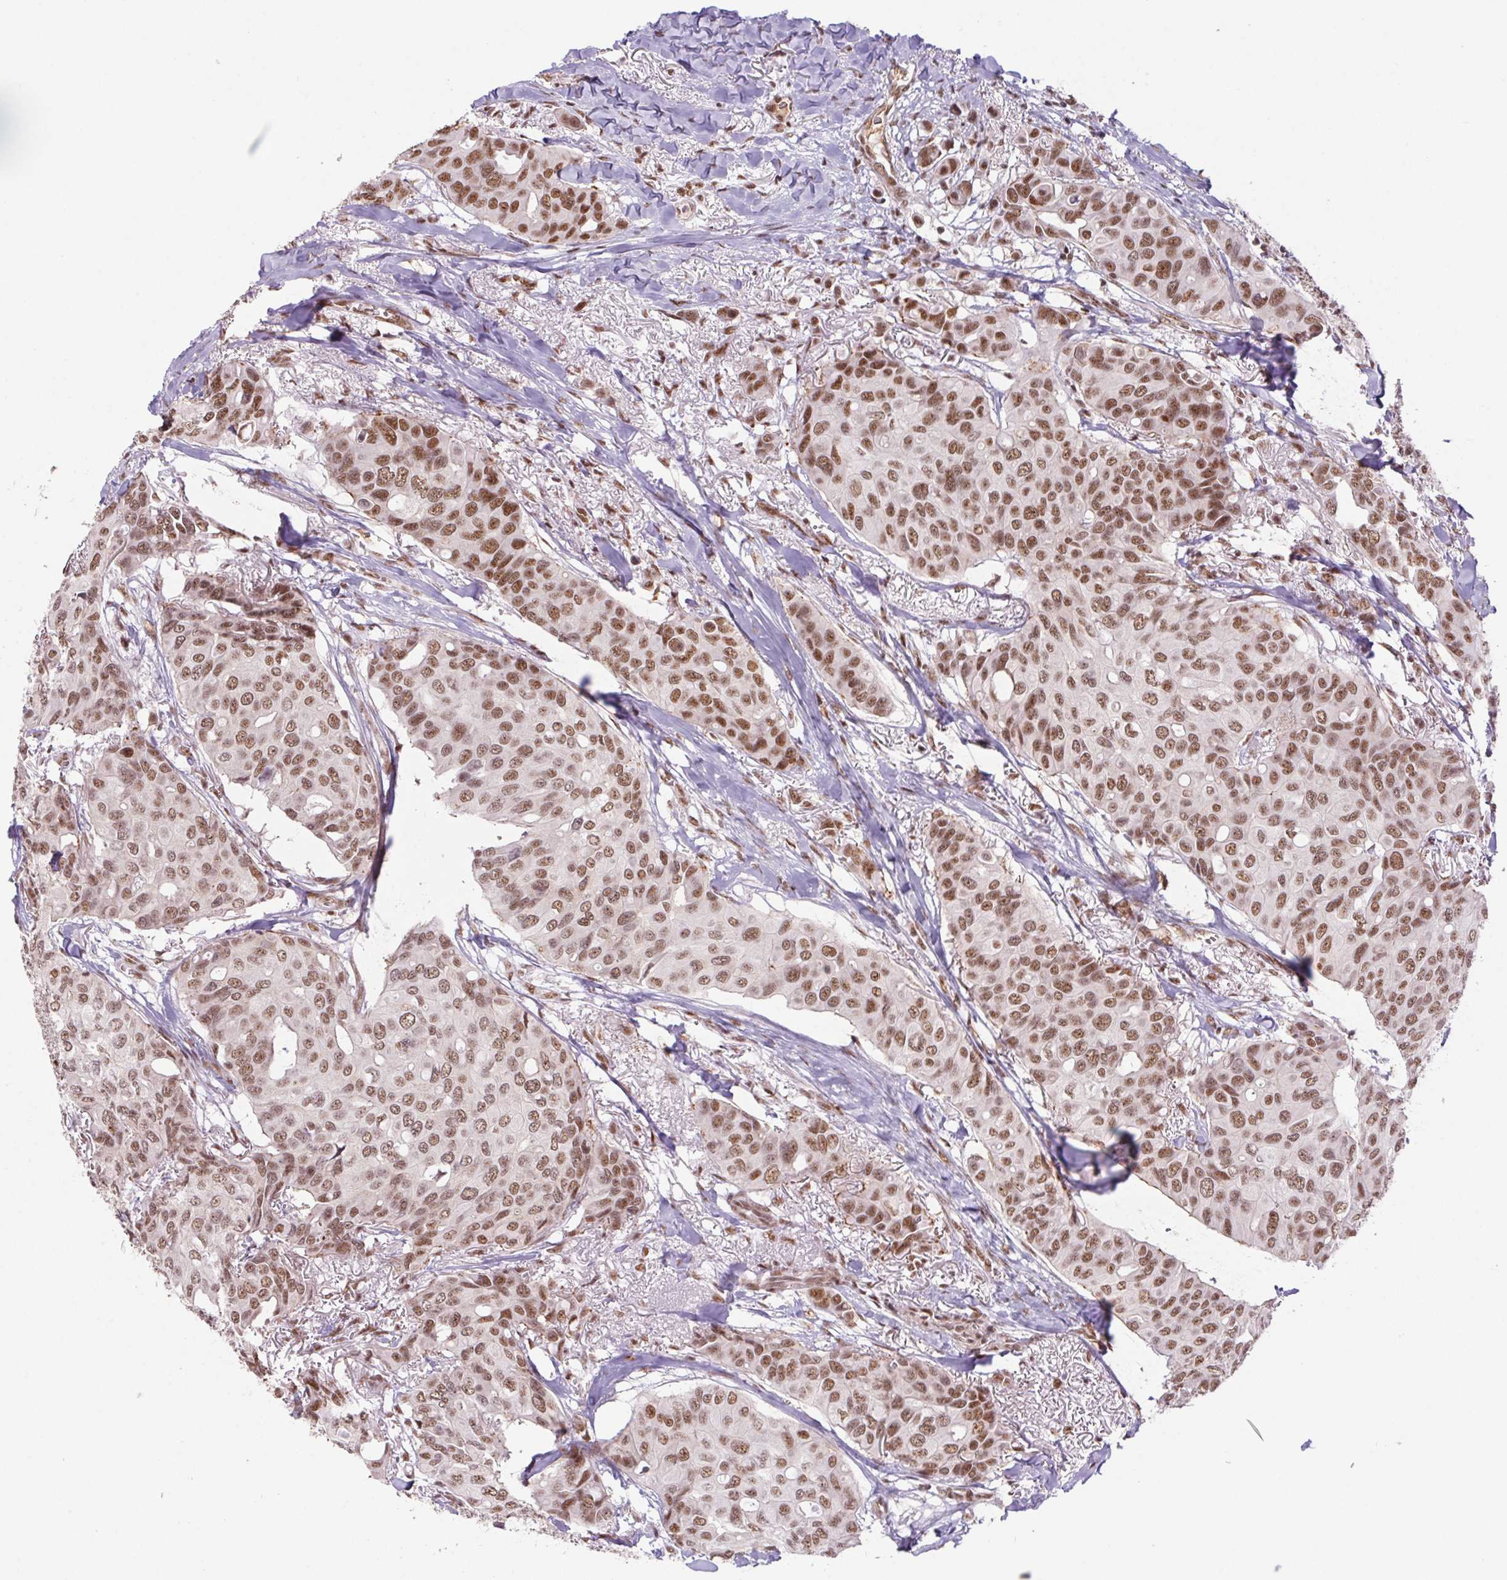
{"staining": {"intensity": "moderate", "quantity": ">75%", "location": "nuclear"}, "tissue": "breast cancer", "cell_type": "Tumor cells", "image_type": "cancer", "snomed": [{"axis": "morphology", "description": "Duct carcinoma"}, {"axis": "topography", "description": "Breast"}], "caption": "An IHC histopathology image of tumor tissue is shown. Protein staining in brown shows moderate nuclear positivity in infiltrating ductal carcinoma (breast) within tumor cells.", "gene": "DDX17", "patient": {"sex": "female", "age": 54}}